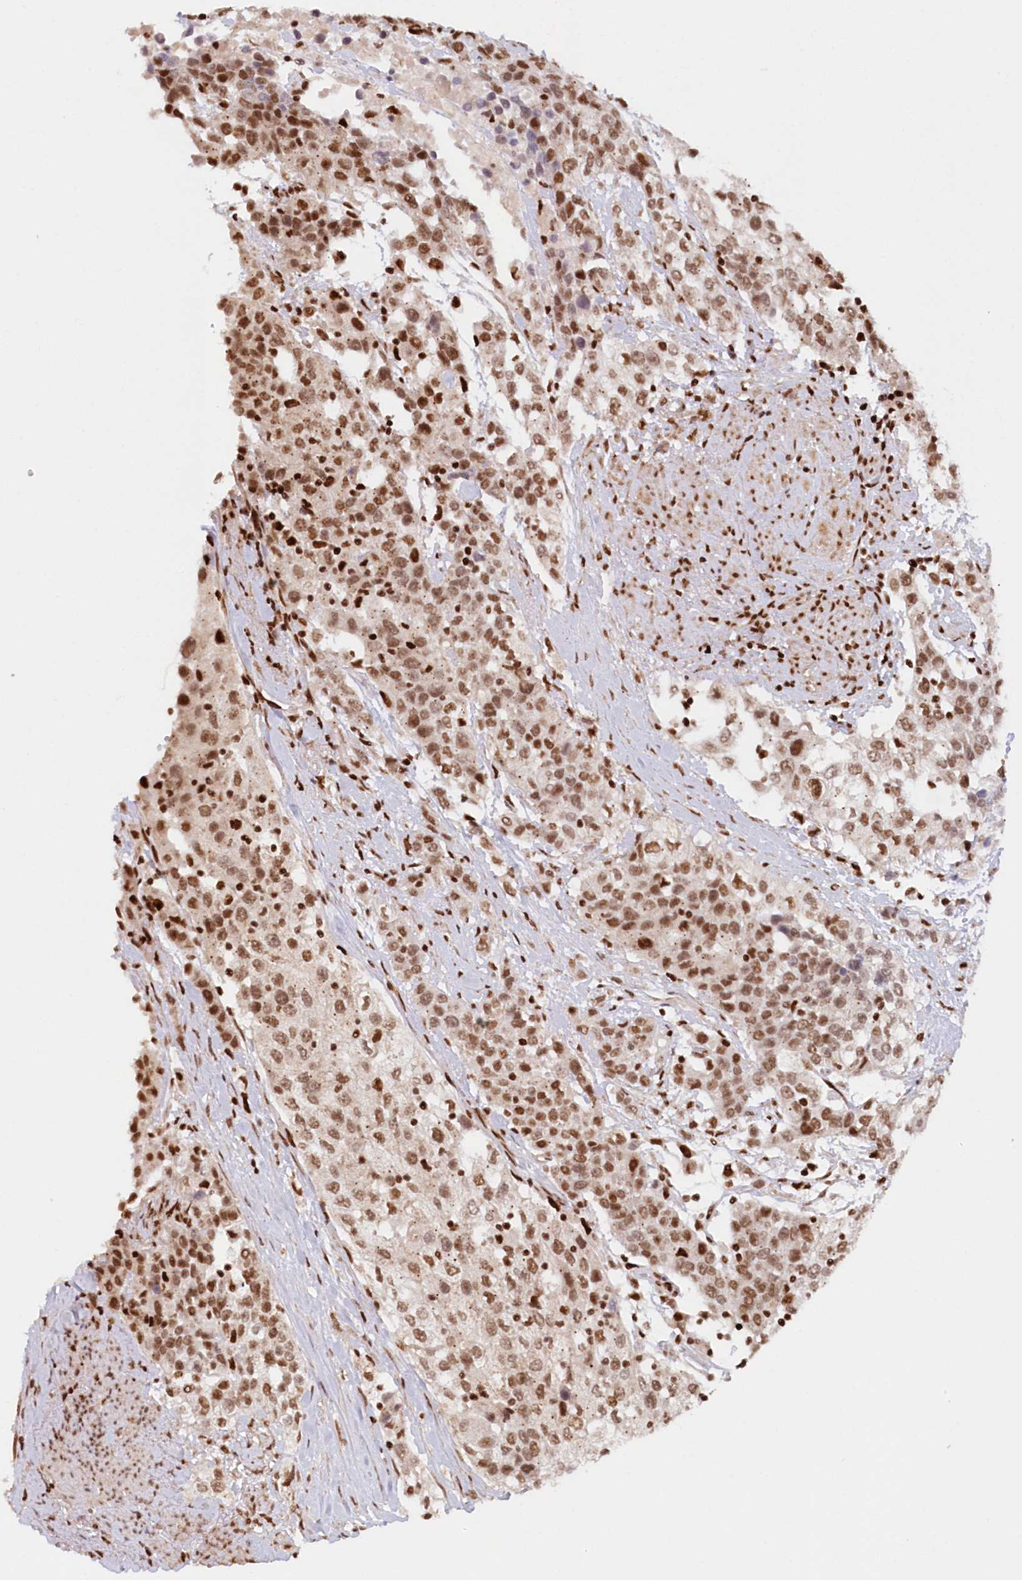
{"staining": {"intensity": "moderate", "quantity": ">75%", "location": "nuclear"}, "tissue": "urothelial cancer", "cell_type": "Tumor cells", "image_type": "cancer", "snomed": [{"axis": "morphology", "description": "Urothelial carcinoma, High grade"}, {"axis": "topography", "description": "Urinary bladder"}], "caption": "A micrograph showing moderate nuclear positivity in approximately >75% of tumor cells in urothelial cancer, as visualized by brown immunohistochemical staining.", "gene": "POLR2B", "patient": {"sex": "female", "age": 80}}